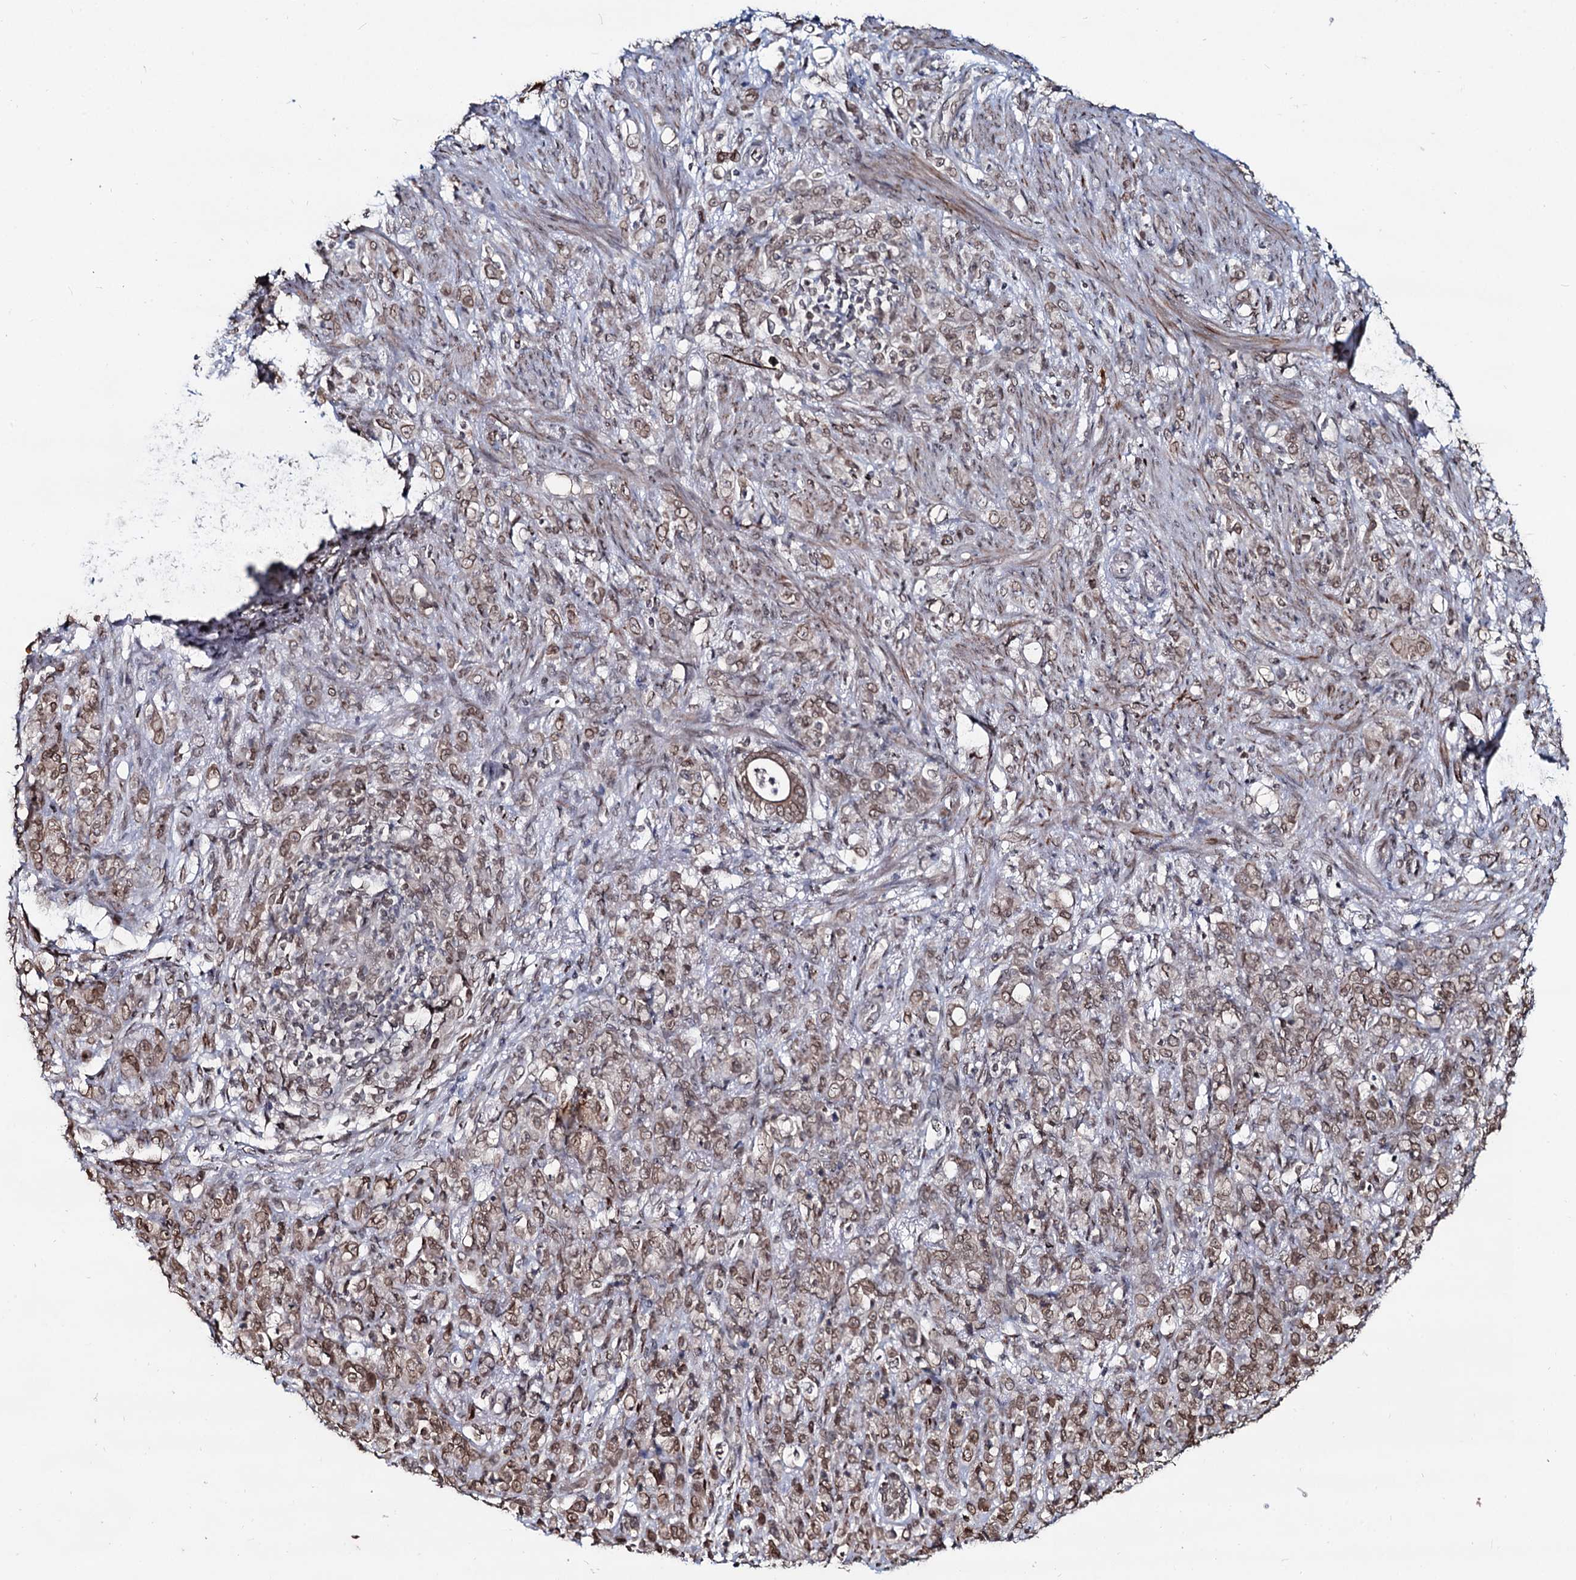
{"staining": {"intensity": "weak", "quantity": ">75%", "location": "cytoplasmic/membranous,nuclear"}, "tissue": "stomach cancer", "cell_type": "Tumor cells", "image_type": "cancer", "snomed": [{"axis": "morphology", "description": "Adenocarcinoma, NOS"}, {"axis": "topography", "description": "Stomach"}], "caption": "Stomach cancer (adenocarcinoma) stained with immunohistochemistry displays weak cytoplasmic/membranous and nuclear expression in approximately >75% of tumor cells.", "gene": "RNF6", "patient": {"sex": "female", "age": 79}}